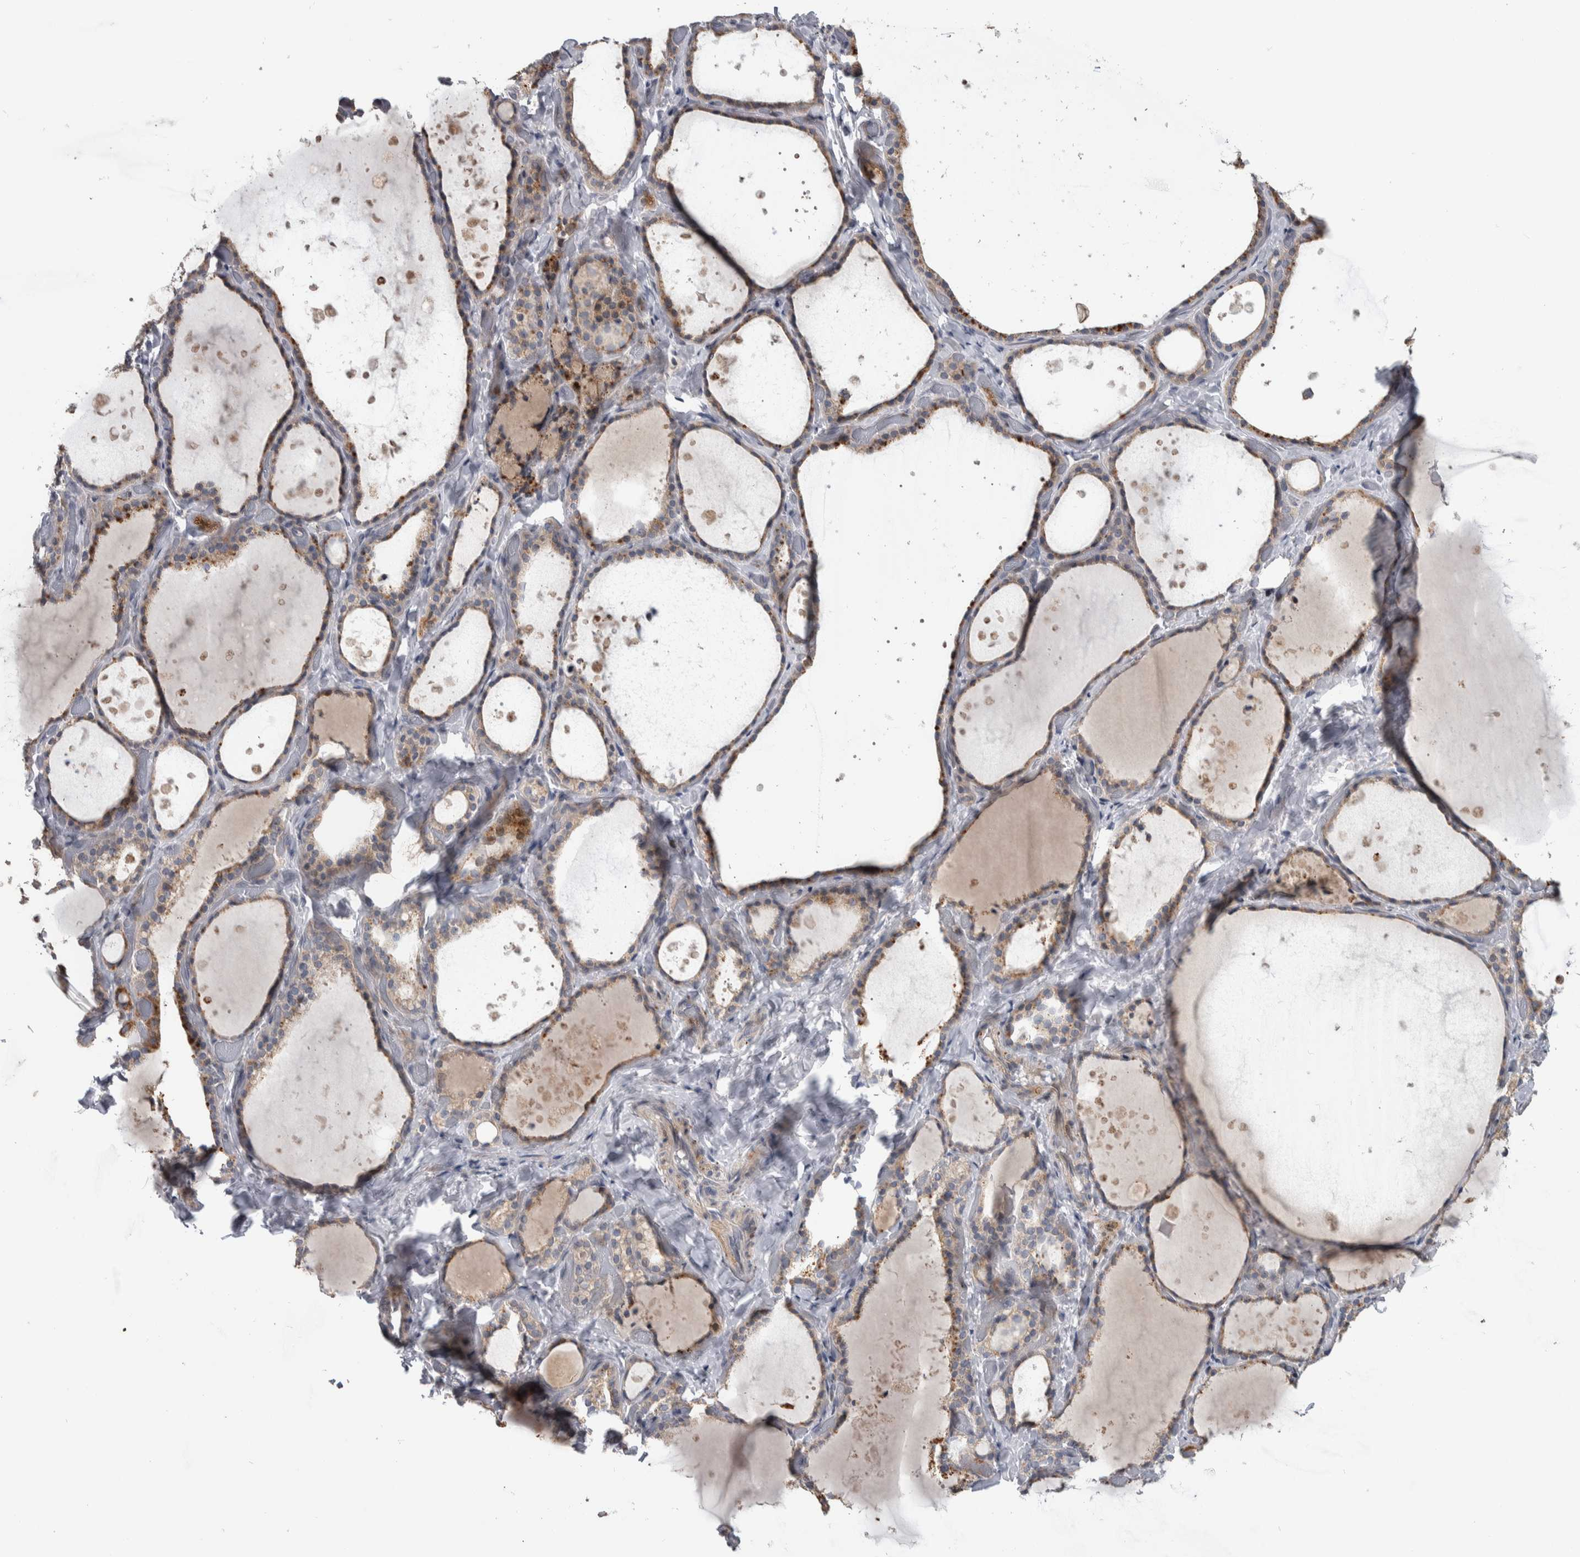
{"staining": {"intensity": "moderate", "quantity": ">75%", "location": "cytoplasmic/membranous"}, "tissue": "thyroid gland", "cell_type": "Glandular cells", "image_type": "normal", "snomed": [{"axis": "morphology", "description": "Normal tissue, NOS"}, {"axis": "topography", "description": "Thyroid gland"}], "caption": "Thyroid gland was stained to show a protein in brown. There is medium levels of moderate cytoplasmic/membranous positivity in approximately >75% of glandular cells.", "gene": "FAM83G", "patient": {"sex": "female", "age": 44}}